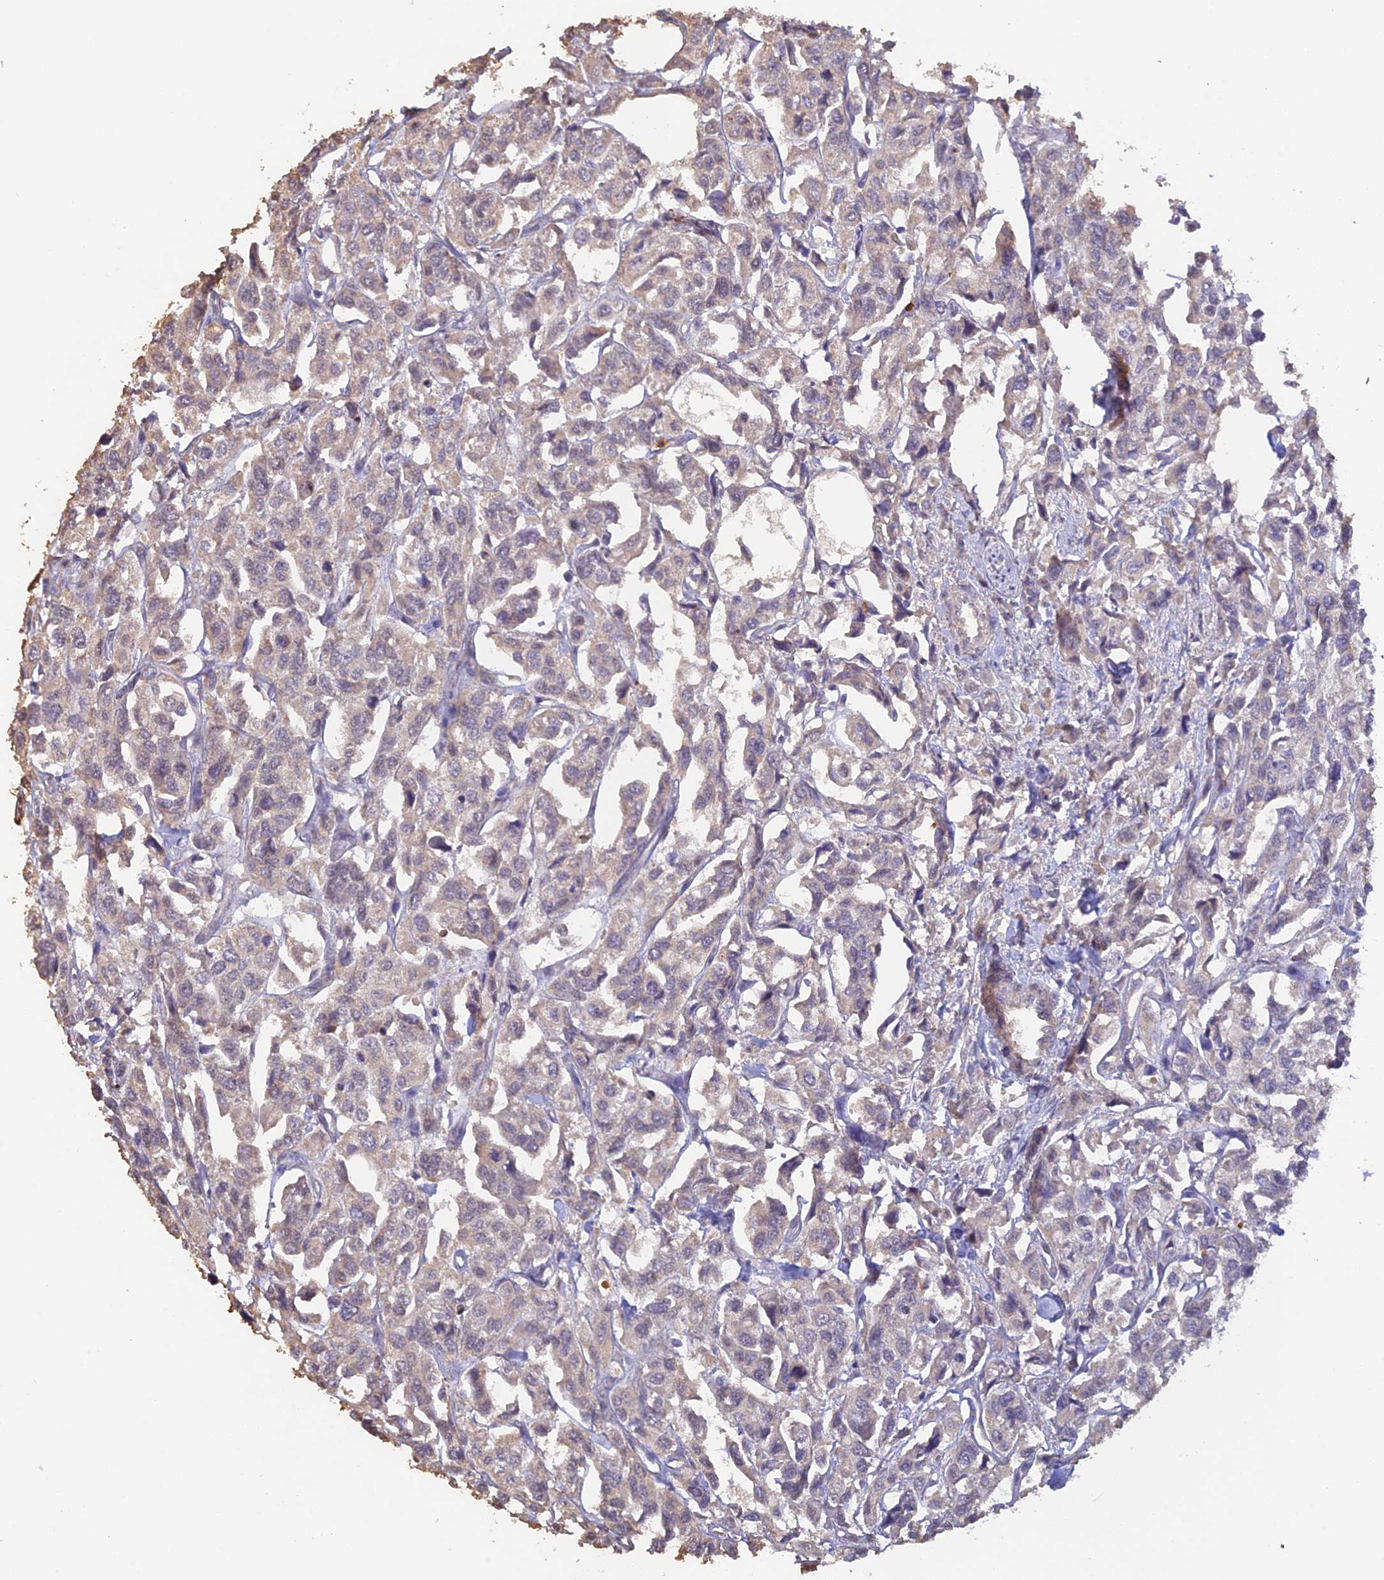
{"staining": {"intensity": "weak", "quantity": "<25%", "location": "cytoplasmic/membranous"}, "tissue": "urothelial cancer", "cell_type": "Tumor cells", "image_type": "cancer", "snomed": [{"axis": "morphology", "description": "Urothelial carcinoma, High grade"}, {"axis": "topography", "description": "Urinary bladder"}], "caption": "Immunohistochemistry (IHC) of urothelial carcinoma (high-grade) exhibits no expression in tumor cells.", "gene": "PEX16", "patient": {"sex": "male", "age": 67}}